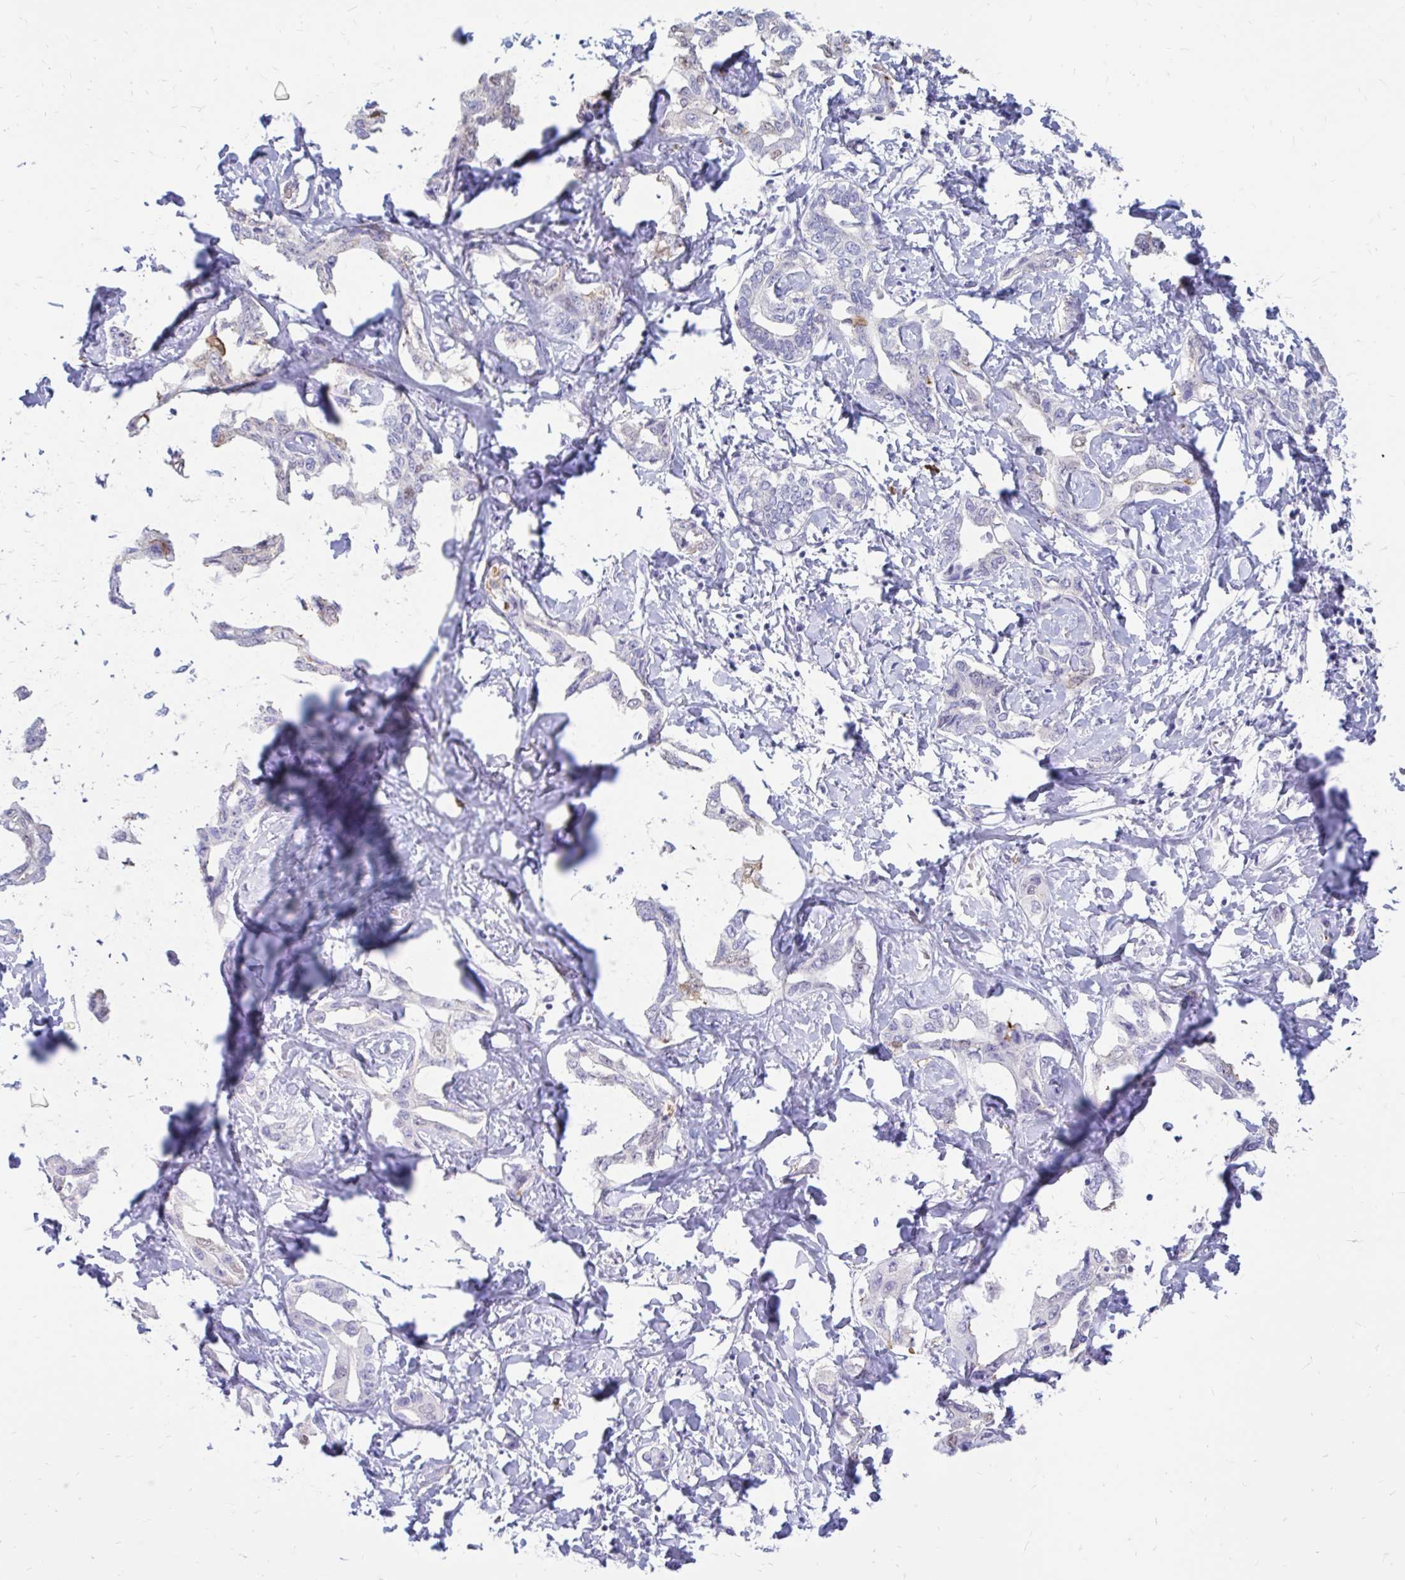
{"staining": {"intensity": "negative", "quantity": "none", "location": "none"}, "tissue": "liver cancer", "cell_type": "Tumor cells", "image_type": "cancer", "snomed": [{"axis": "morphology", "description": "Cholangiocarcinoma"}, {"axis": "topography", "description": "Liver"}], "caption": "The photomicrograph exhibits no staining of tumor cells in liver cancer. (DAB (3,3'-diaminobenzidine) IHC visualized using brightfield microscopy, high magnification).", "gene": "IGSF5", "patient": {"sex": "male", "age": 59}}